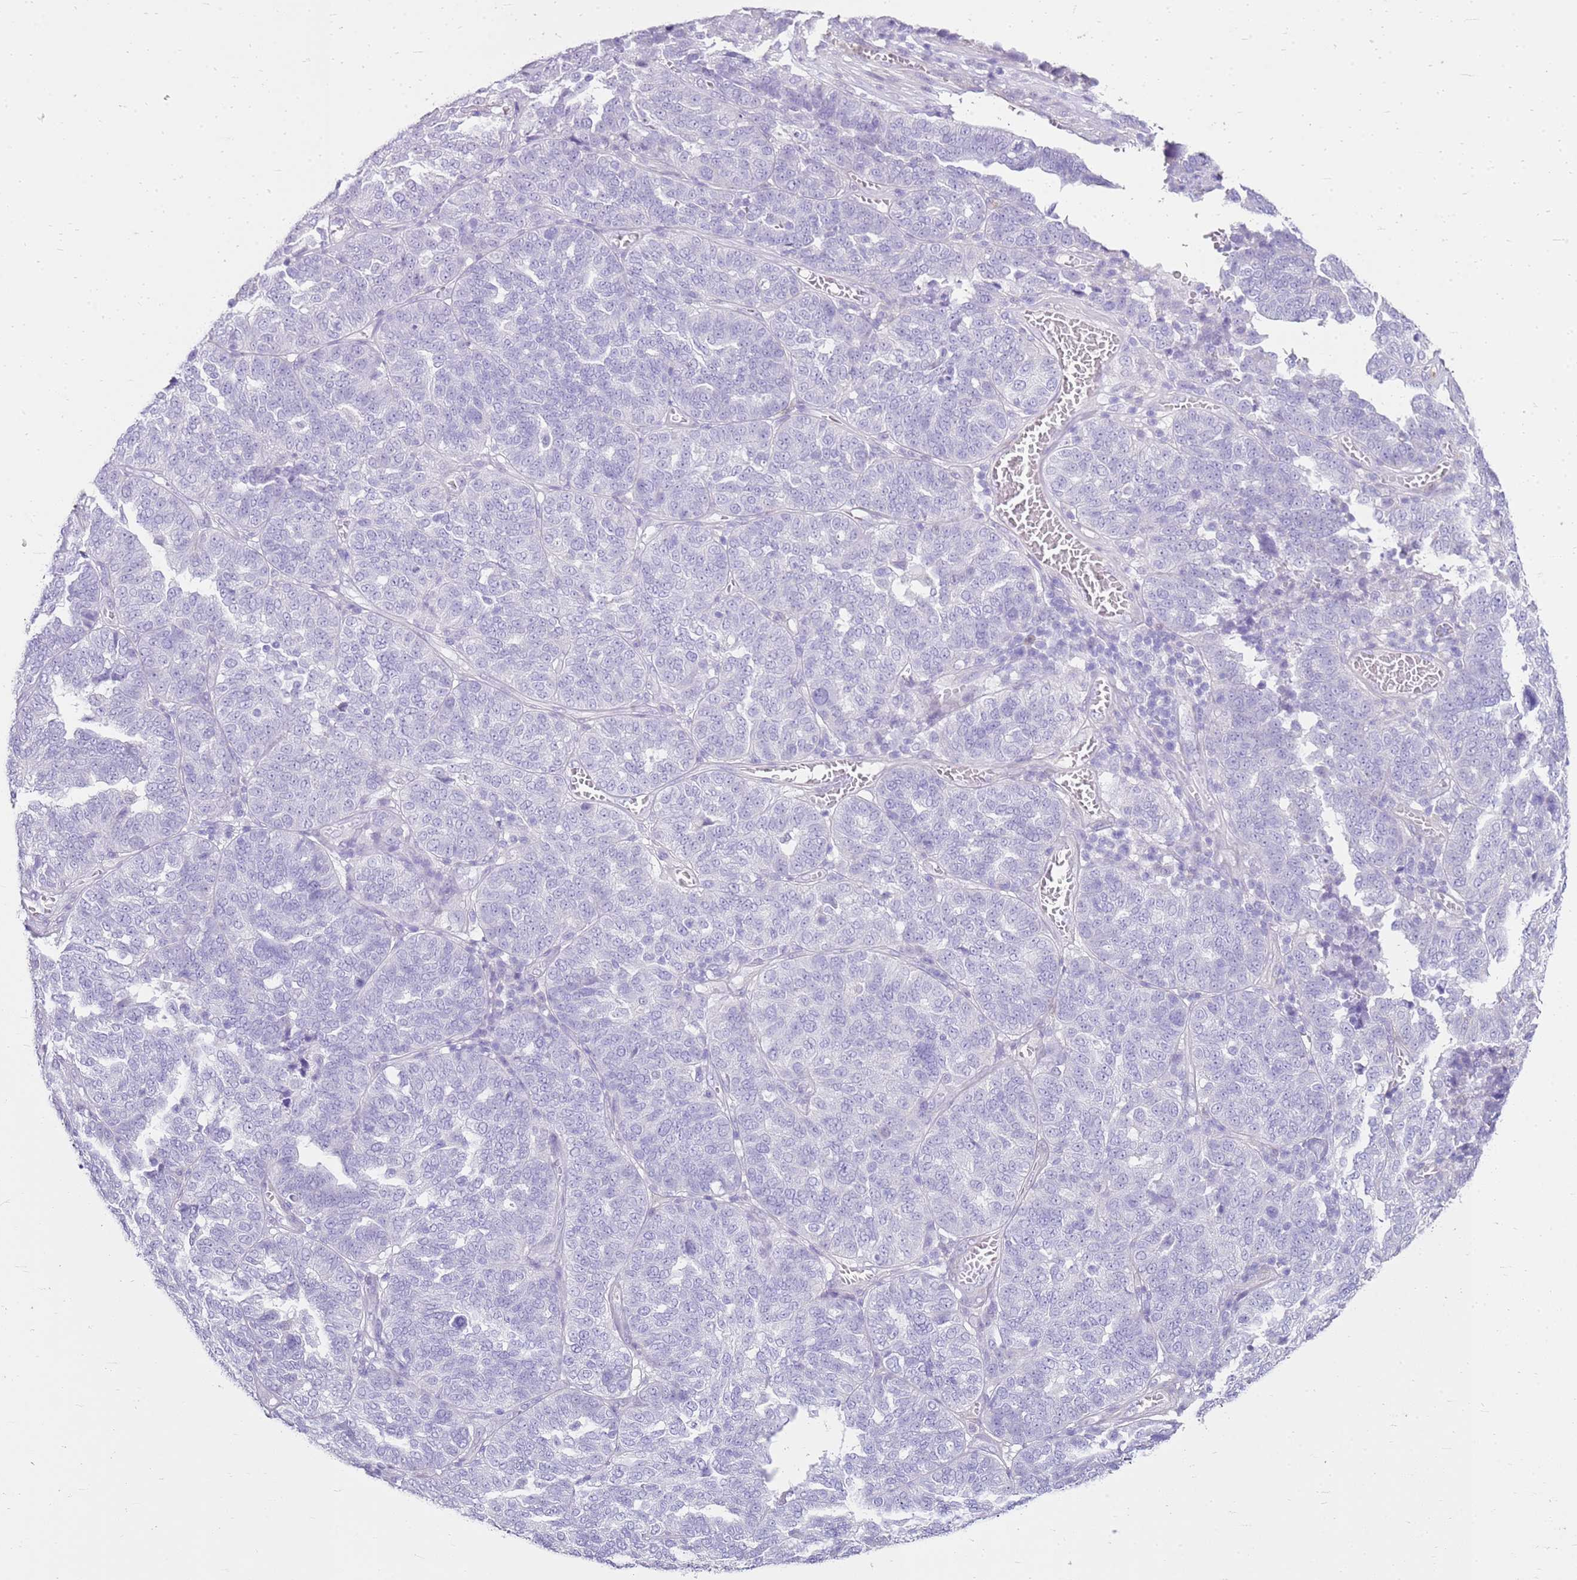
{"staining": {"intensity": "negative", "quantity": "none", "location": "none"}, "tissue": "ovarian cancer", "cell_type": "Tumor cells", "image_type": "cancer", "snomed": [{"axis": "morphology", "description": "Cystadenocarcinoma, serous, NOS"}, {"axis": "topography", "description": "Ovary"}], "caption": "Ovarian cancer (serous cystadenocarcinoma) stained for a protein using immunohistochemistry exhibits no staining tumor cells.", "gene": "SULT1E1", "patient": {"sex": "female", "age": 59}}